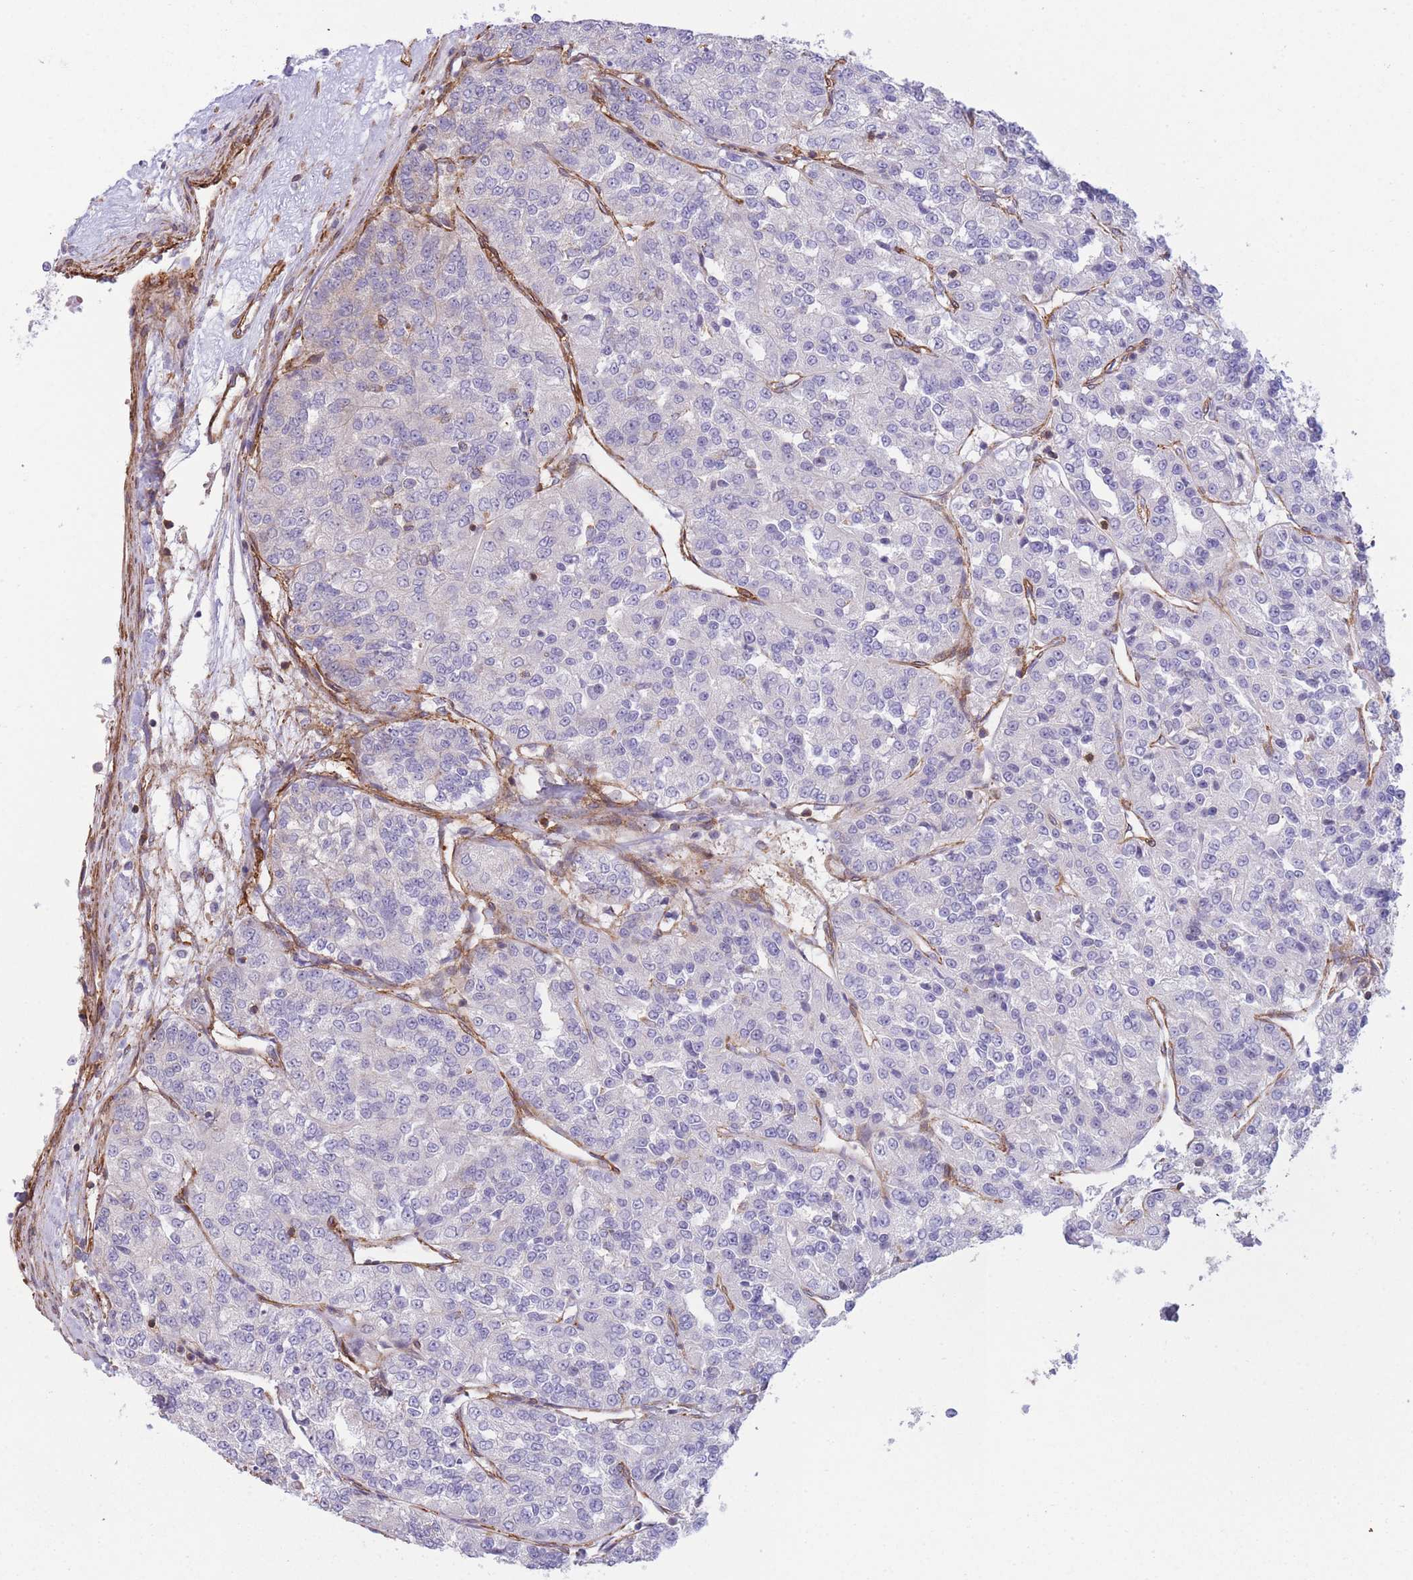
{"staining": {"intensity": "negative", "quantity": "none", "location": "none"}, "tissue": "renal cancer", "cell_type": "Tumor cells", "image_type": "cancer", "snomed": [{"axis": "morphology", "description": "Adenocarcinoma, NOS"}, {"axis": "topography", "description": "Kidney"}], "caption": "Immunohistochemistry image of neoplastic tissue: human renal cancer (adenocarcinoma) stained with DAB (3,3'-diaminobenzidine) shows no significant protein expression in tumor cells.", "gene": "CDC25B", "patient": {"sex": "female", "age": 63}}